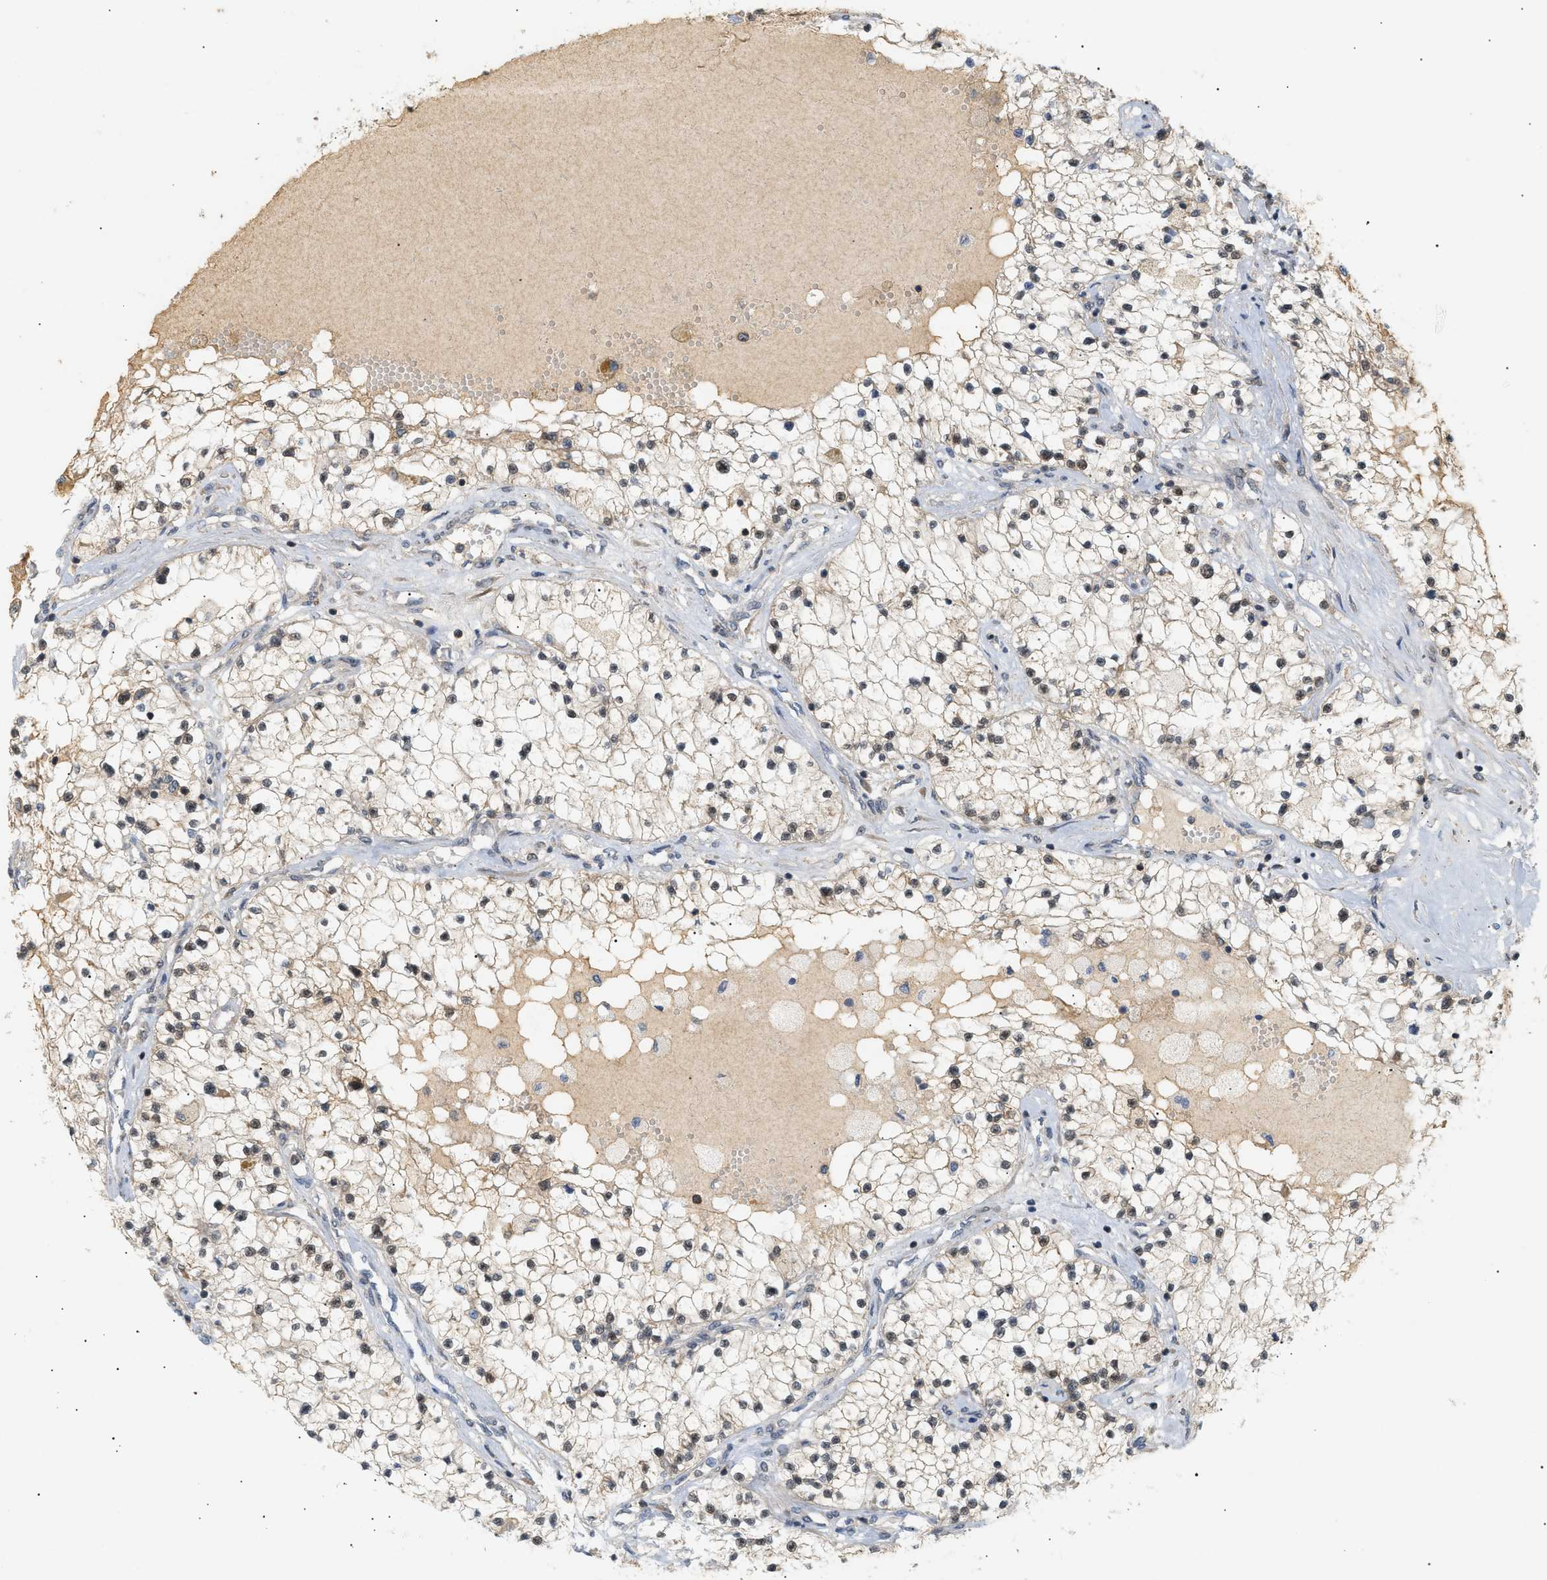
{"staining": {"intensity": "moderate", "quantity": ">75%", "location": "cytoplasmic/membranous,nuclear"}, "tissue": "renal cancer", "cell_type": "Tumor cells", "image_type": "cancer", "snomed": [{"axis": "morphology", "description": "Adenocarcinoma, NOS"}, {"axis": "topography", "description": "Kidney"}], "caption": "Renal adenocarcinoma tissue reveals moderate cytoplasmic/membranous and nuclear staining in about >75% of tumor cells", "gene": "SHC1", "patient": {"sex": "male", "age": 68}}